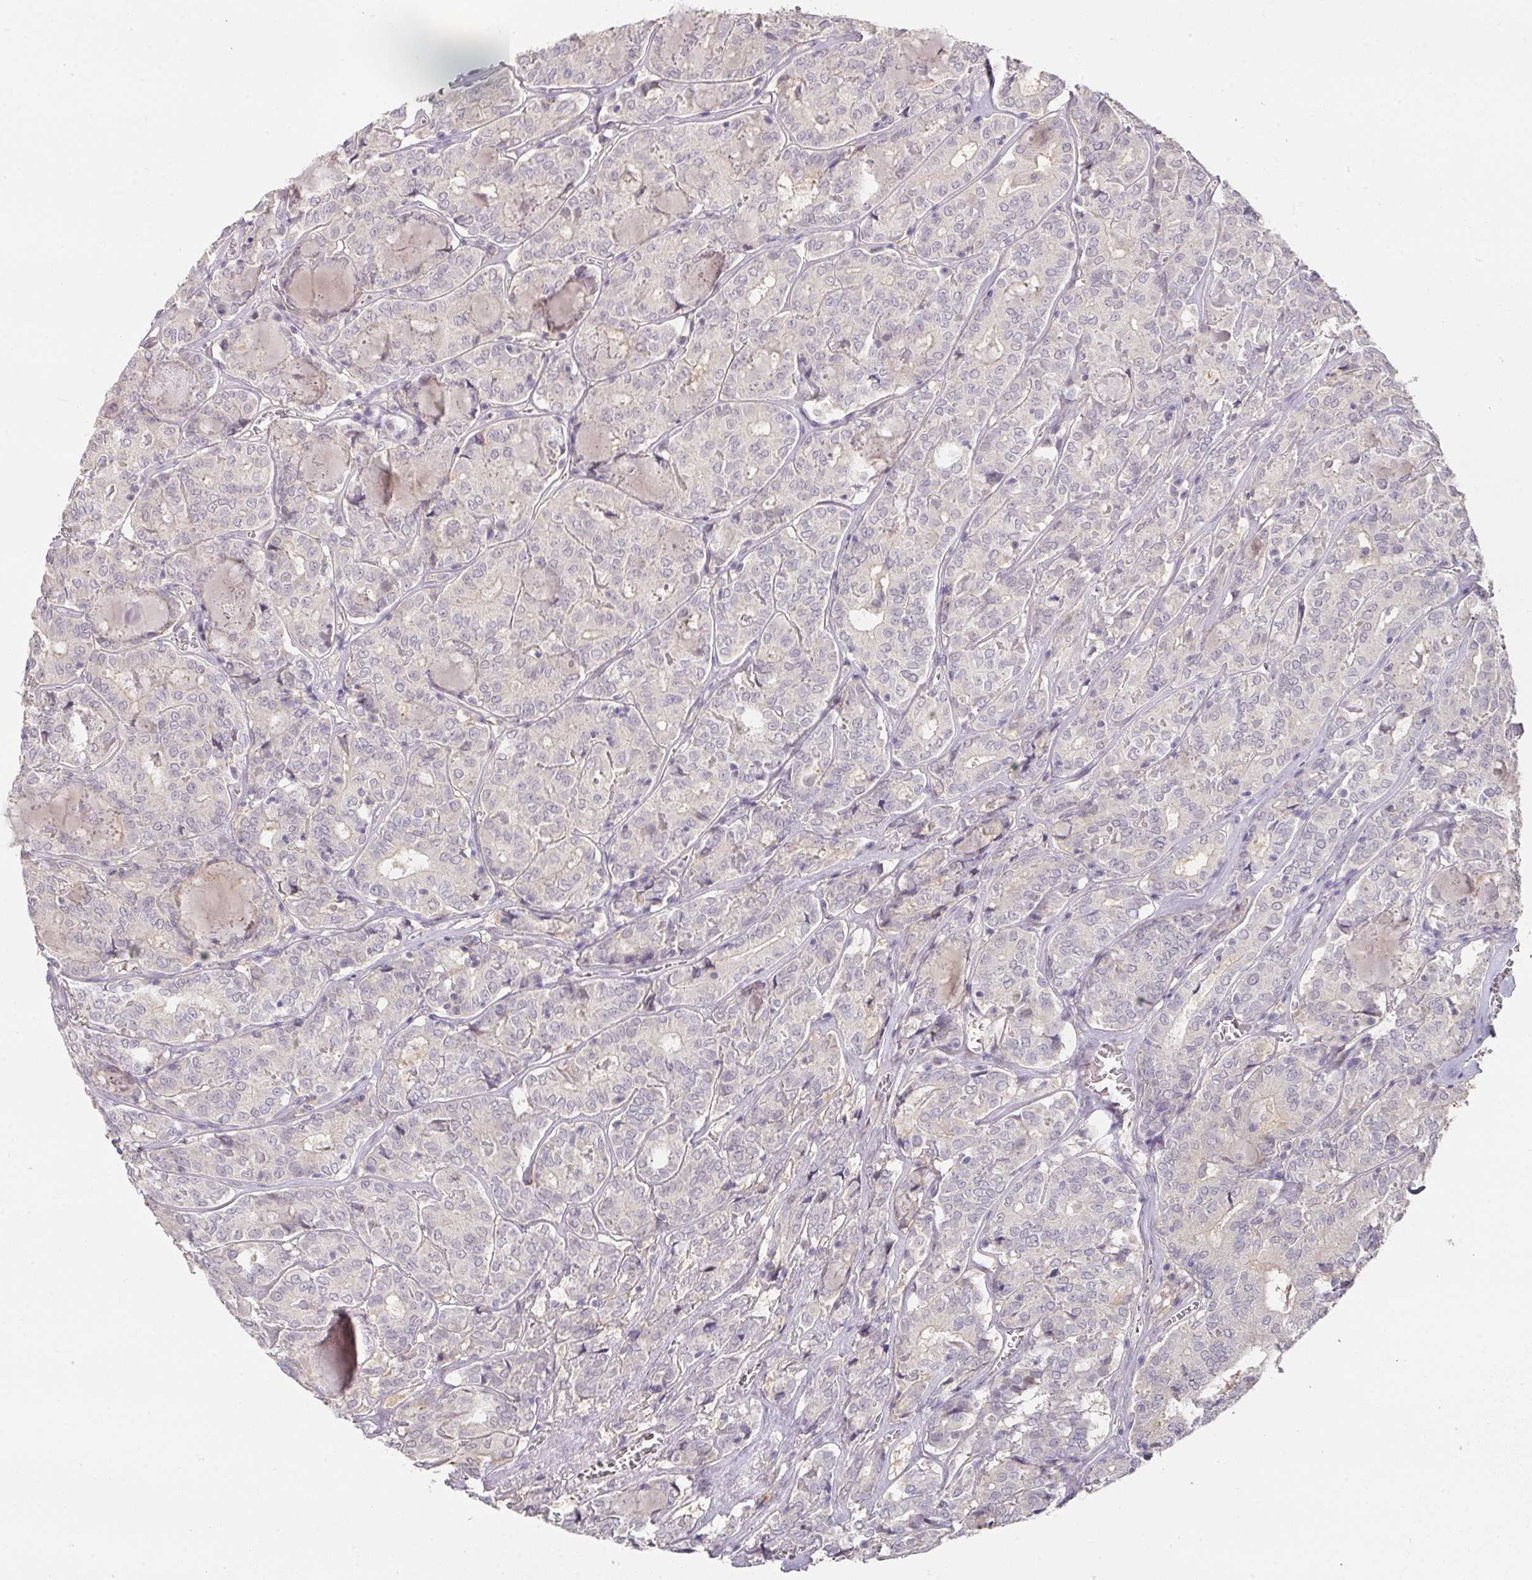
{"staining": {"intensity": "negative", "quantity": "none", "location": "none"}, "tissue": "thyroid cancer", "cell_type": "Tumor cells", "image_type": "cancer", "snomed": [{"axis": "morphology", "description": "Papillary adenocarcinoma, NOS"}, {"axis": "topography", "description": "Thyroid gland"}], "caption": "Human papillary adenocarcinoma (thyroid) stained for a protein using immunohistochemistry (IHC) exhibits no staining in tumor cells.", "gene": "FOXN4", "patient": {"sex": "female", "age": 72}}